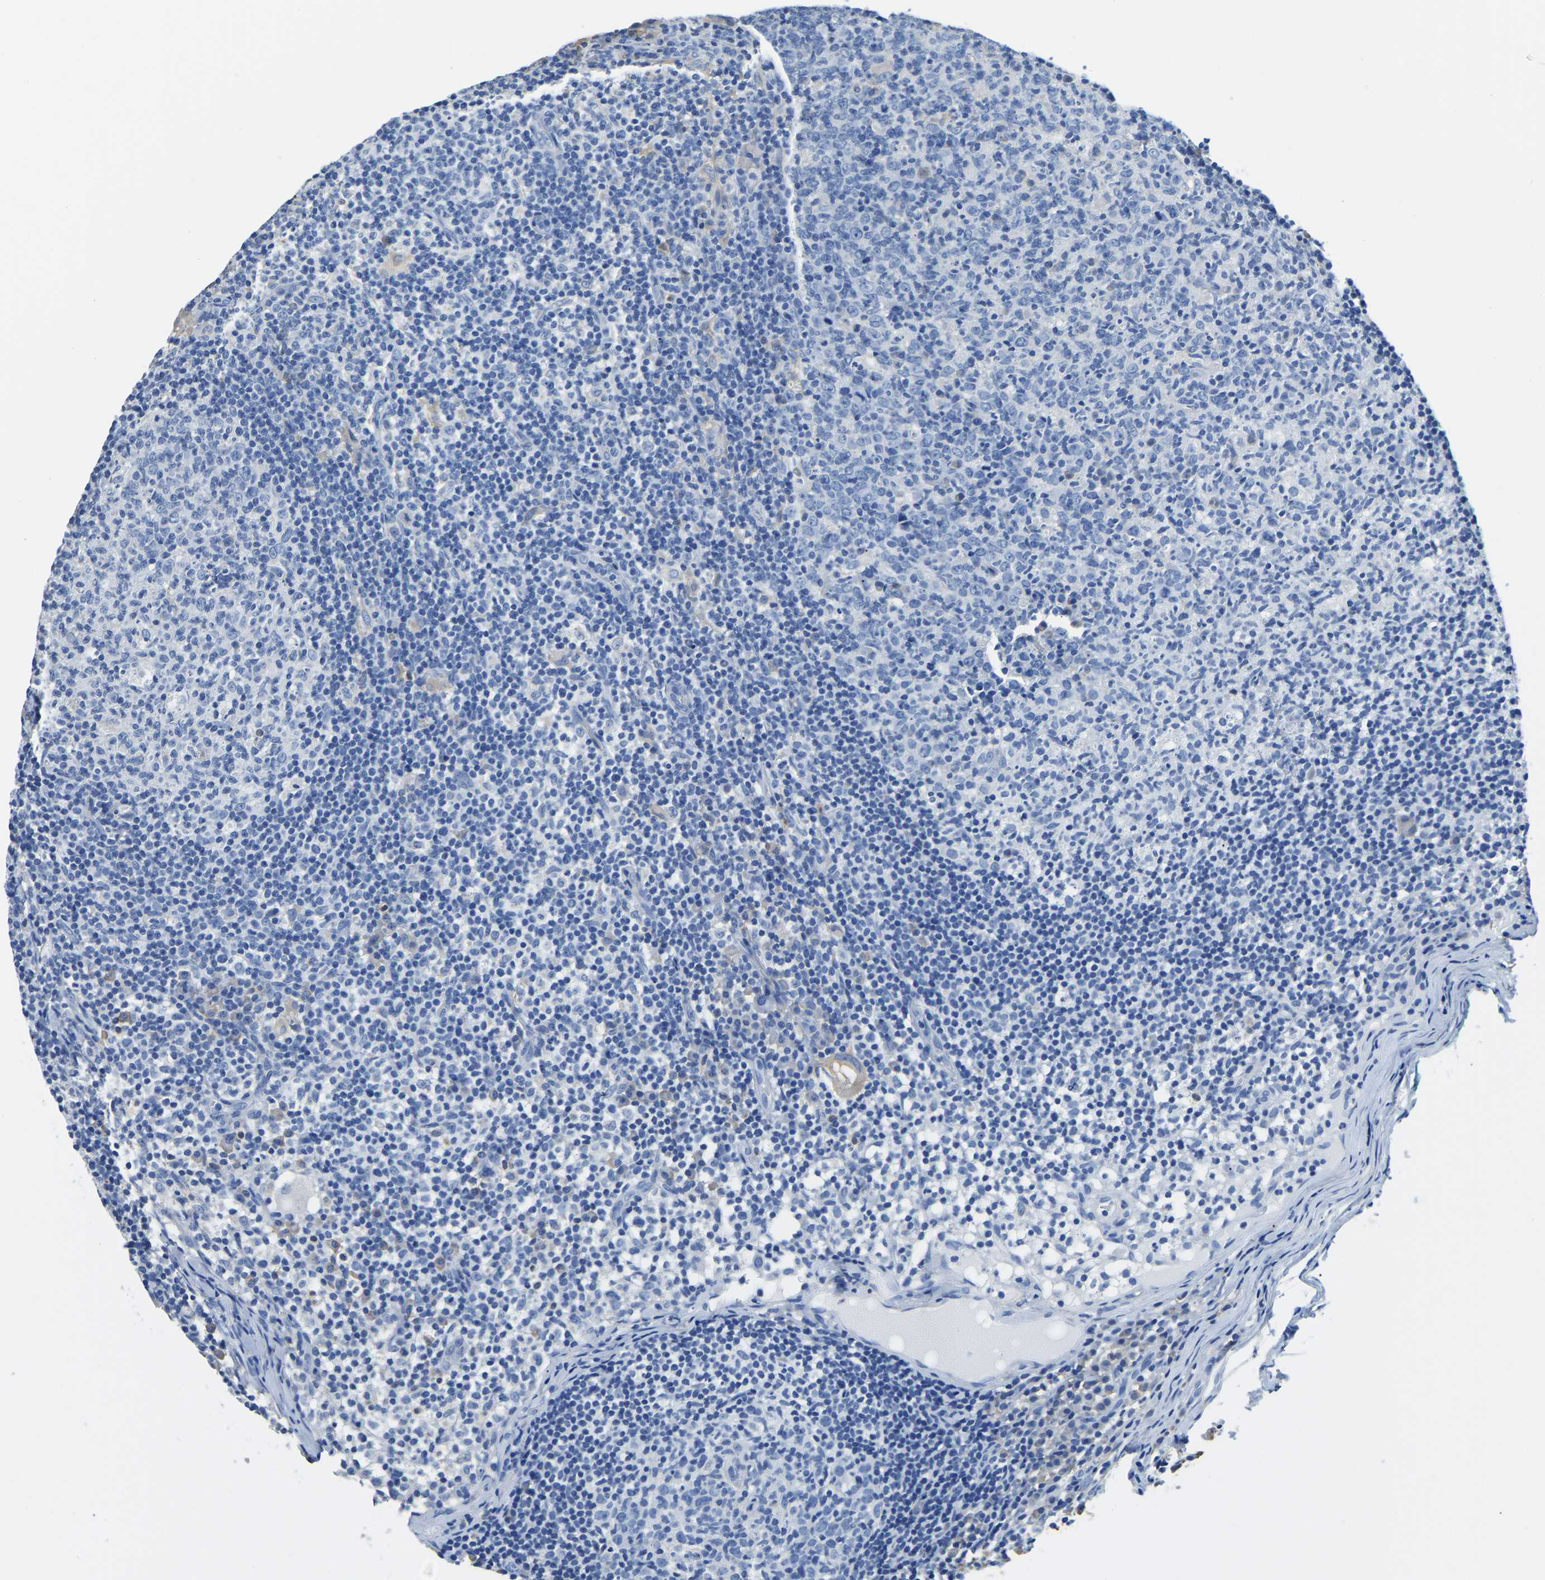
{"staining": {"intensity": "negative", "quantity": "none", "location": "none"}, "tissue": "lymph node", "cell_type": "Germinal center cells", "image_type": "normal", "snomed": [{"axis": "morphology", "description": "Normal tissue, NOS"}, {"axis": "morphology", "description": "Inflammation, NOS"}, {"axis": "topography", "description": "Lymph node"}], "caption": "Lymph node was stained to show a protein in brown. There is no significant positivity in germinal center cells. (DAB immunohistochemistry, high magnification).", "gene": "ZDHHC13", "patient": {"sex": "male", "age": 55}}